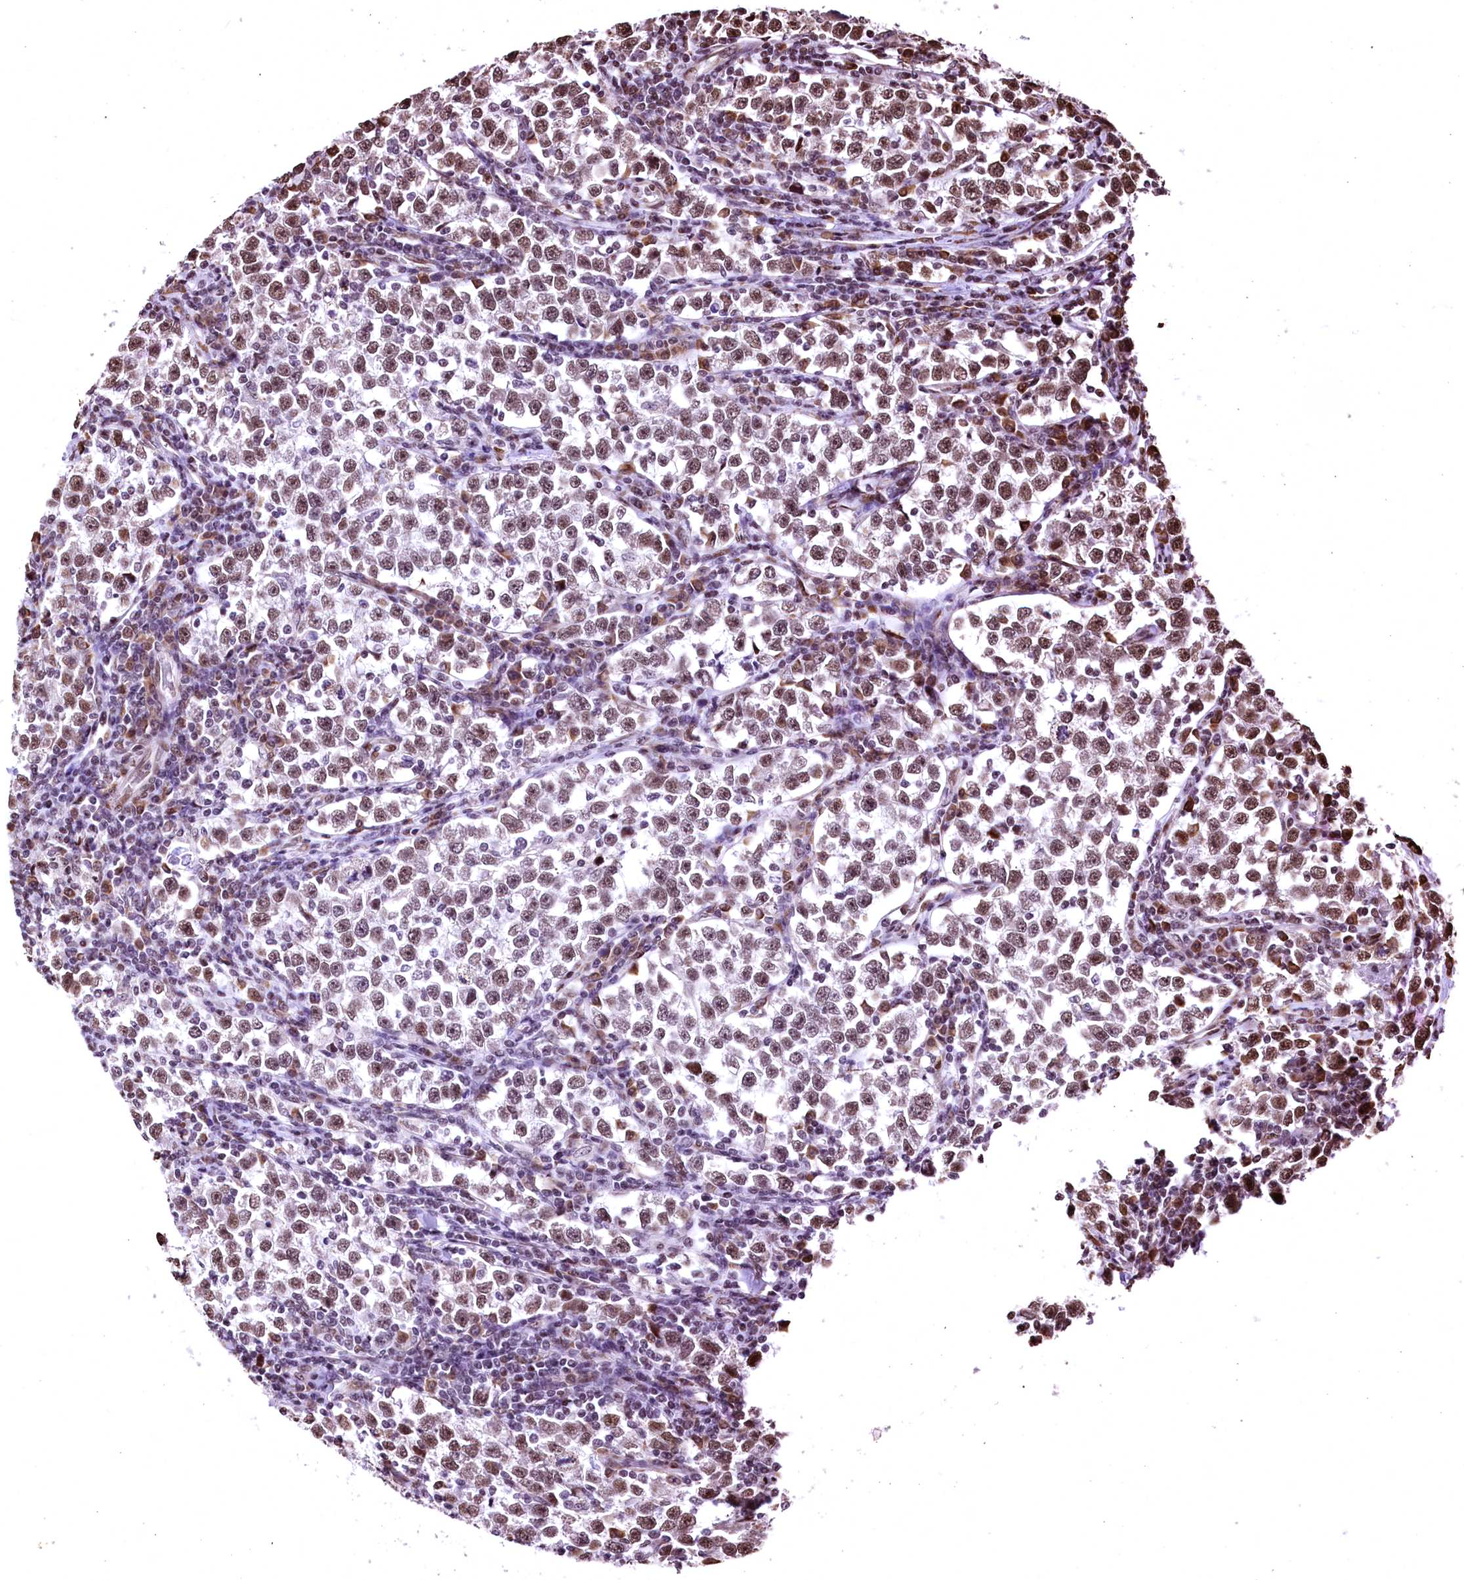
{"staining": {"intensity": "moderate", "quantity": "25%-75%", "location": "nuclear"}, "tissue": "testis cancer", "cell_type": "Tumor cells", "image_type": "cancer", "snomed": [{"axis": "morphology", "description": "Normal tissue, NOS"}, {"axis": "morphology", "description": "Seminoma, NOS"}, {"axis": "topography", "description": "Testis"}], "caption": "Human seminoma (testis) stained for a protein (brown) reveals moderate nuclear positive positivity in approximately 25%-75% of tumor cells.", "gene": "PDS5B", "patient": {"sex": "male", "age": 43}}